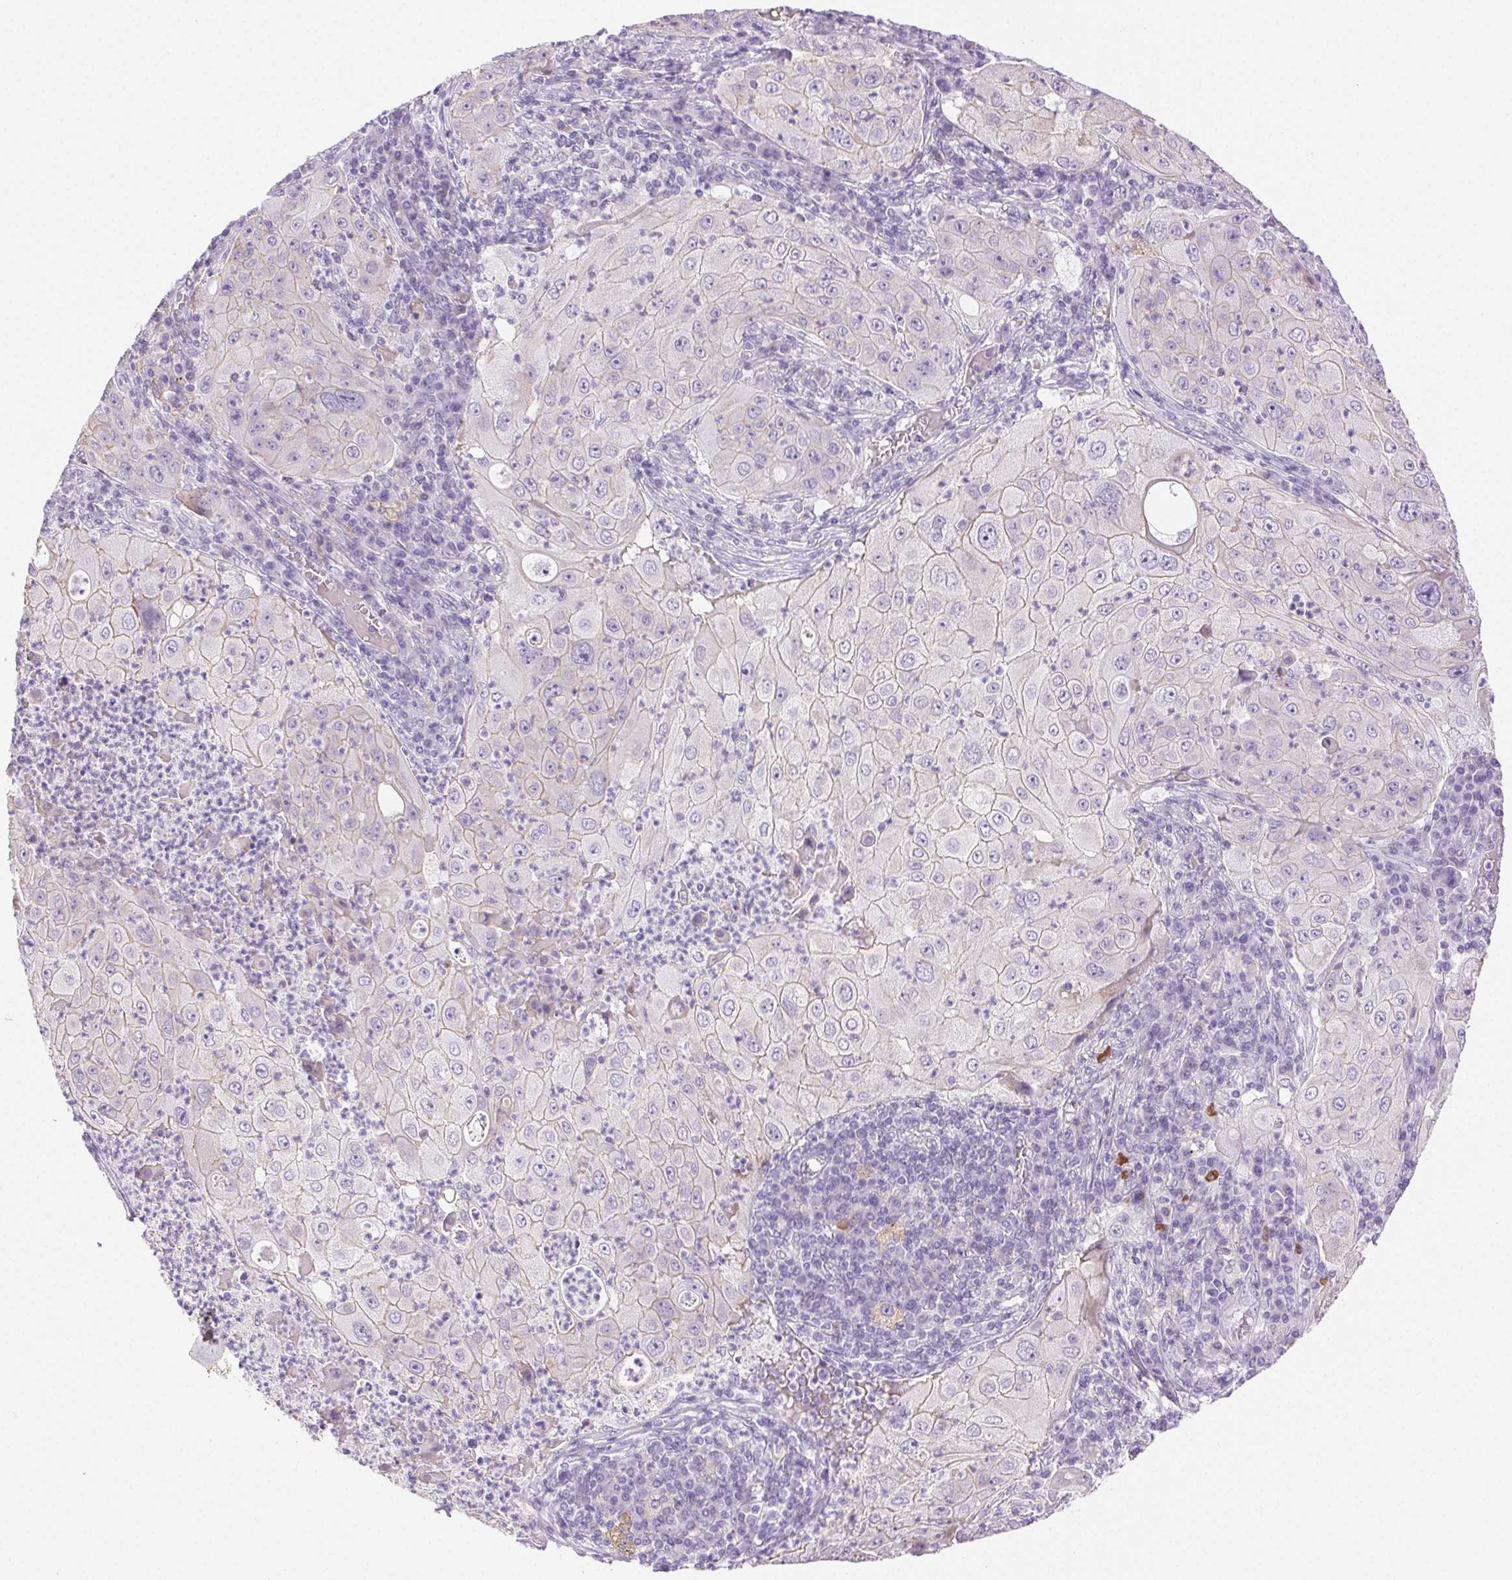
{"staining": {"intensity": "negative", "quantity": "none", "location": "none"}, "tissue": "lung cancer", "cell_type": "Tumor cells", "image_type": "cancer", "snomed": [{"axis": "morphology", "description": "Squamous cell carcinoma, NOS"}, {"axis": "topography", "description": "Lung"}], "caption": "This is a photomicrograph of immunohistochemistry staining of lung squamous cell carcinoma, which shows no expression in tumor cells.", "gene": "CLDN10", "patient": {"sex": "female", "age": 59}}